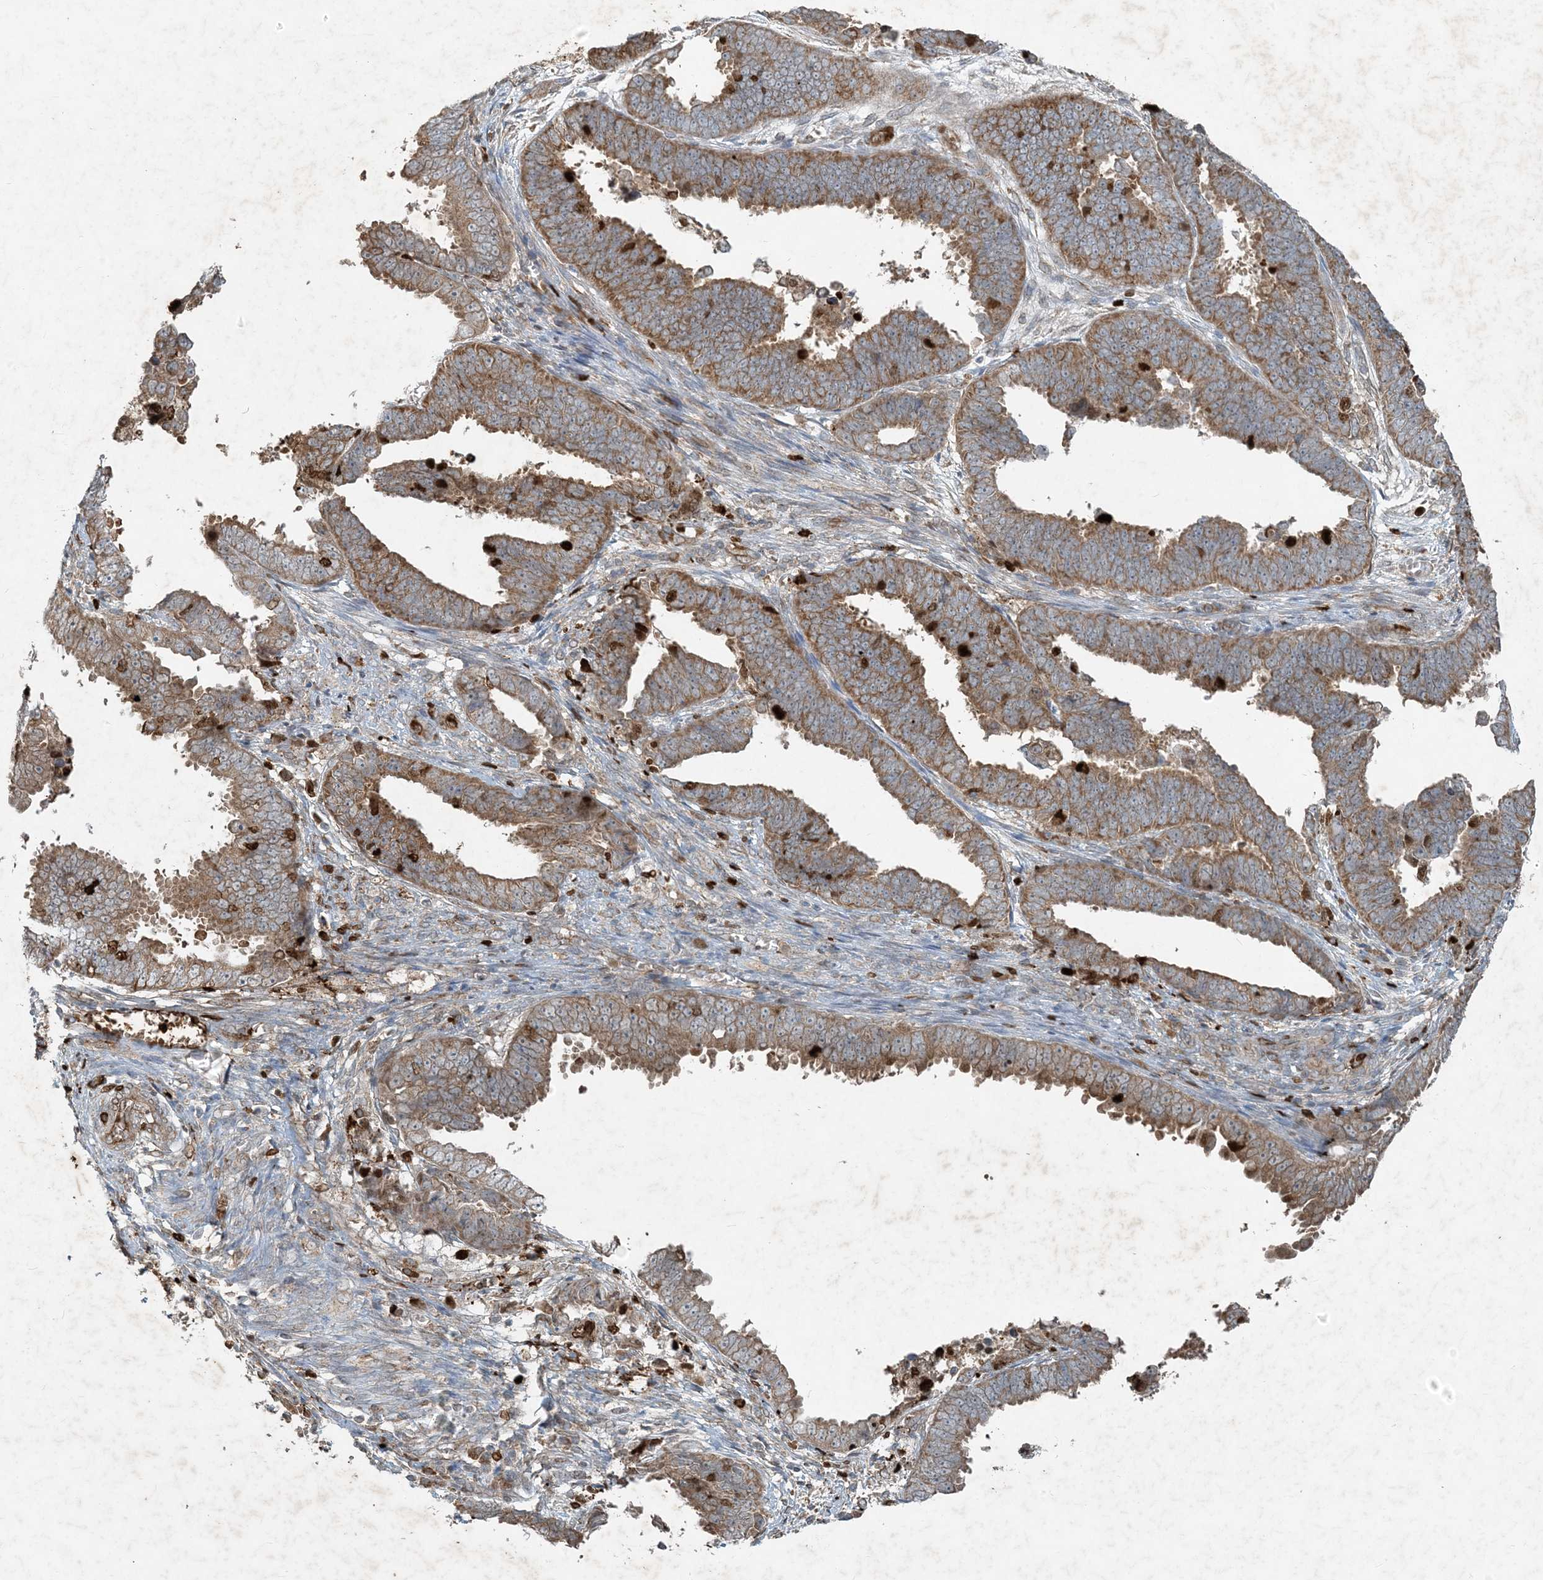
{"staining": {"intensity": "moderate", "quantity": ">75%", "location": "cytoplasmic/membranous"}, "tissue": "endometrial cancer", "cell_type": "Tumor cells", "image_type": "cancer", "snomed": [{"axis": "morphology", "description": "Adenocarcinoma, NOS"}, {"axis": "topography", "description": "Endometrium"}], "caption": "A photomicrograph of human endometrial cancer stained for a protein displays moderate cytoplasmic/membranous brown staining in tumor cells.", "gene": "MCOLN1", "patient": {"sex": "female", "age": 75}}